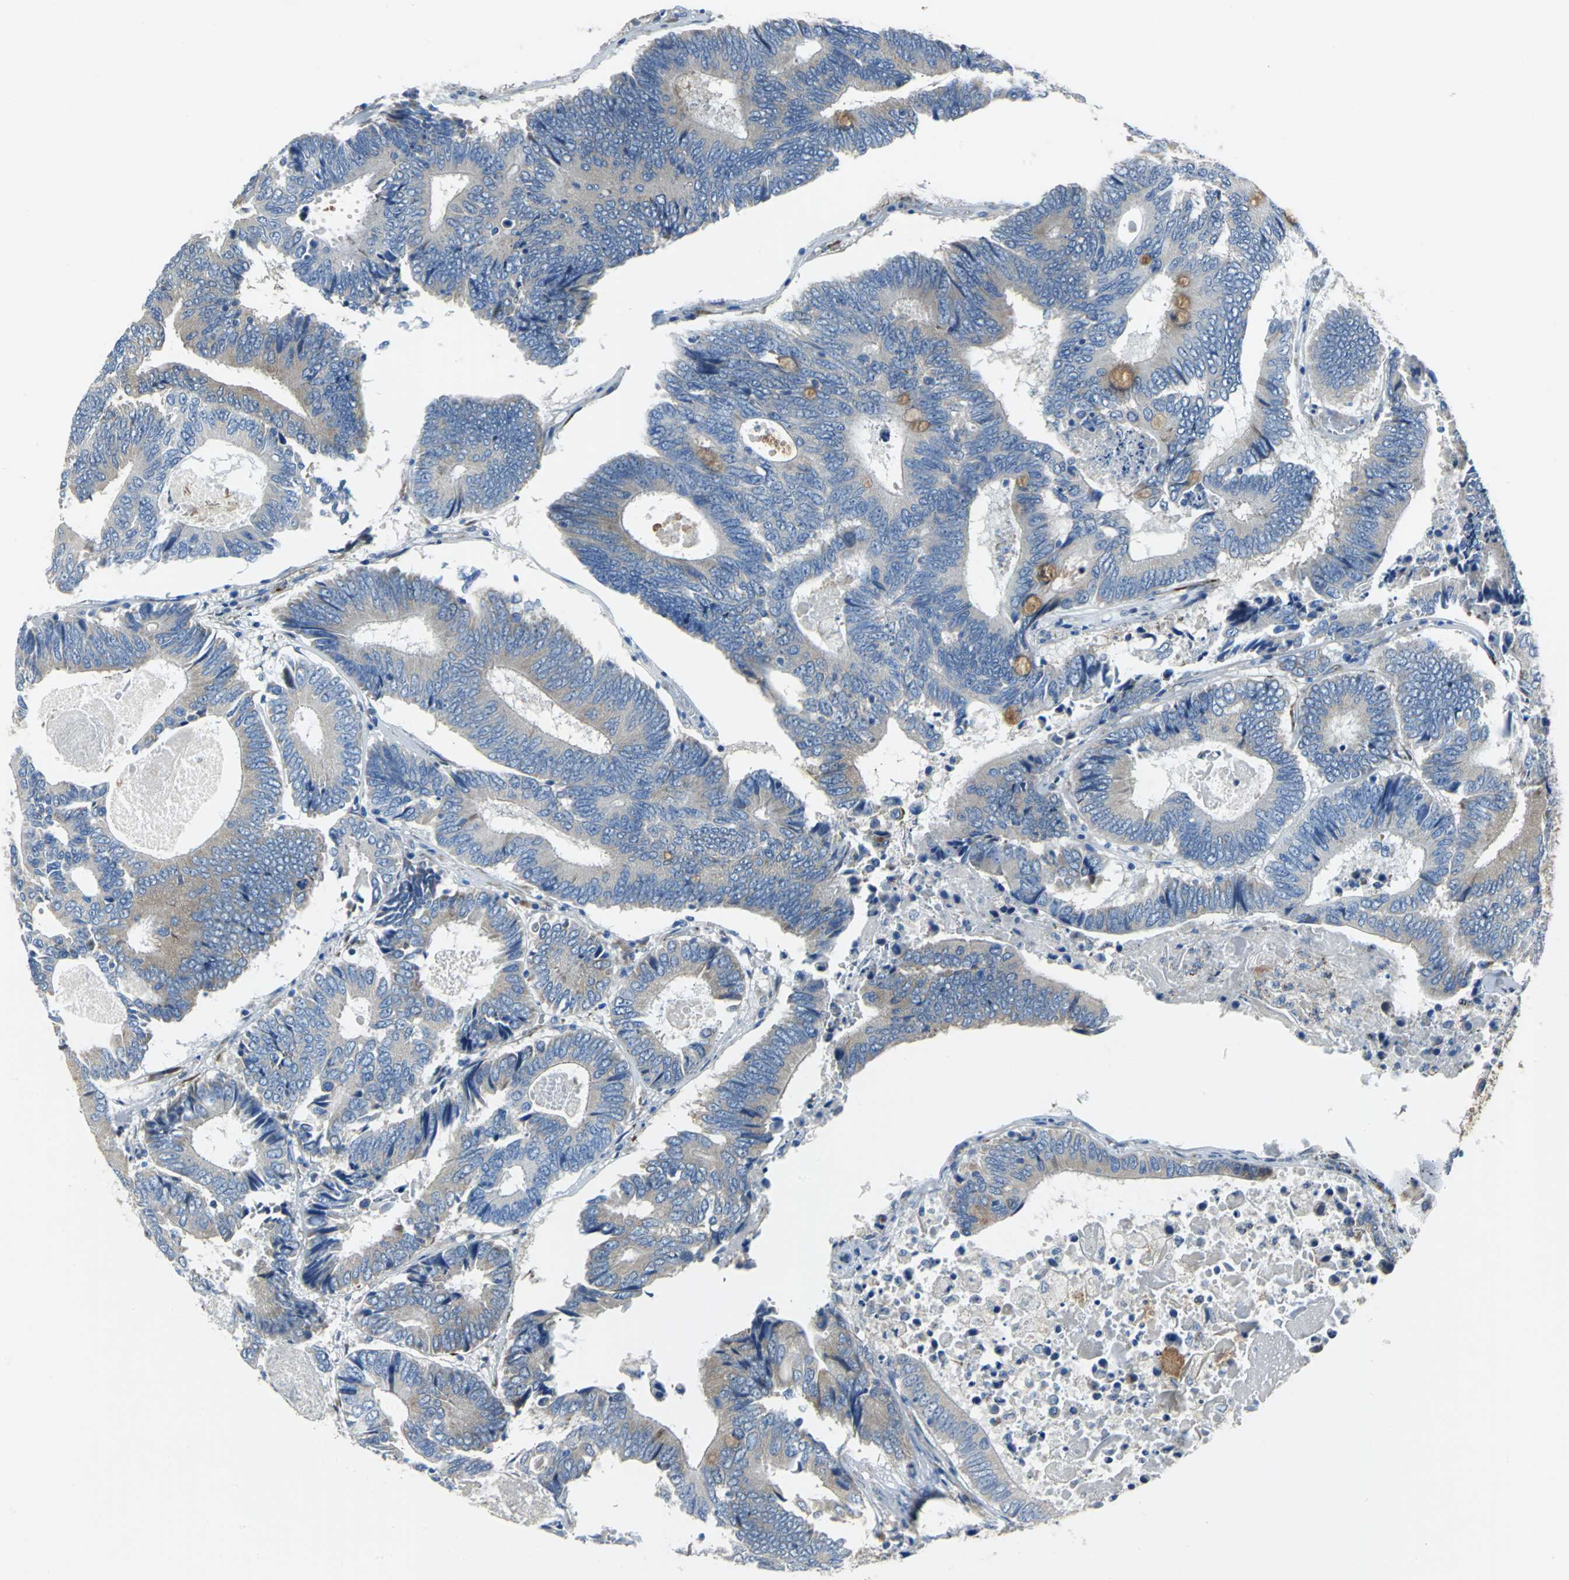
{"staining": {"intensity": "weak", "quantity": "<25%", "location": "cytoplasmic/membranous"}, "tissue": "colorectal cancer", "cell_type": "Tumor cells", "image_type": "cancer", "snomed": [{"axis": "morphology", "description": "Adenocarcinoma, NOS"}, {"axis": "topography", "description": "Colon"}], "caption": "Micrograph shows no significant protein expression in tumor cells of adenocarcinoma (colorectal). (DAB (3,3'-diaminobenzidine) IHC, high magnification).", "gene": "EIF5A", "patient": {"sex": "female", "age": 78}}